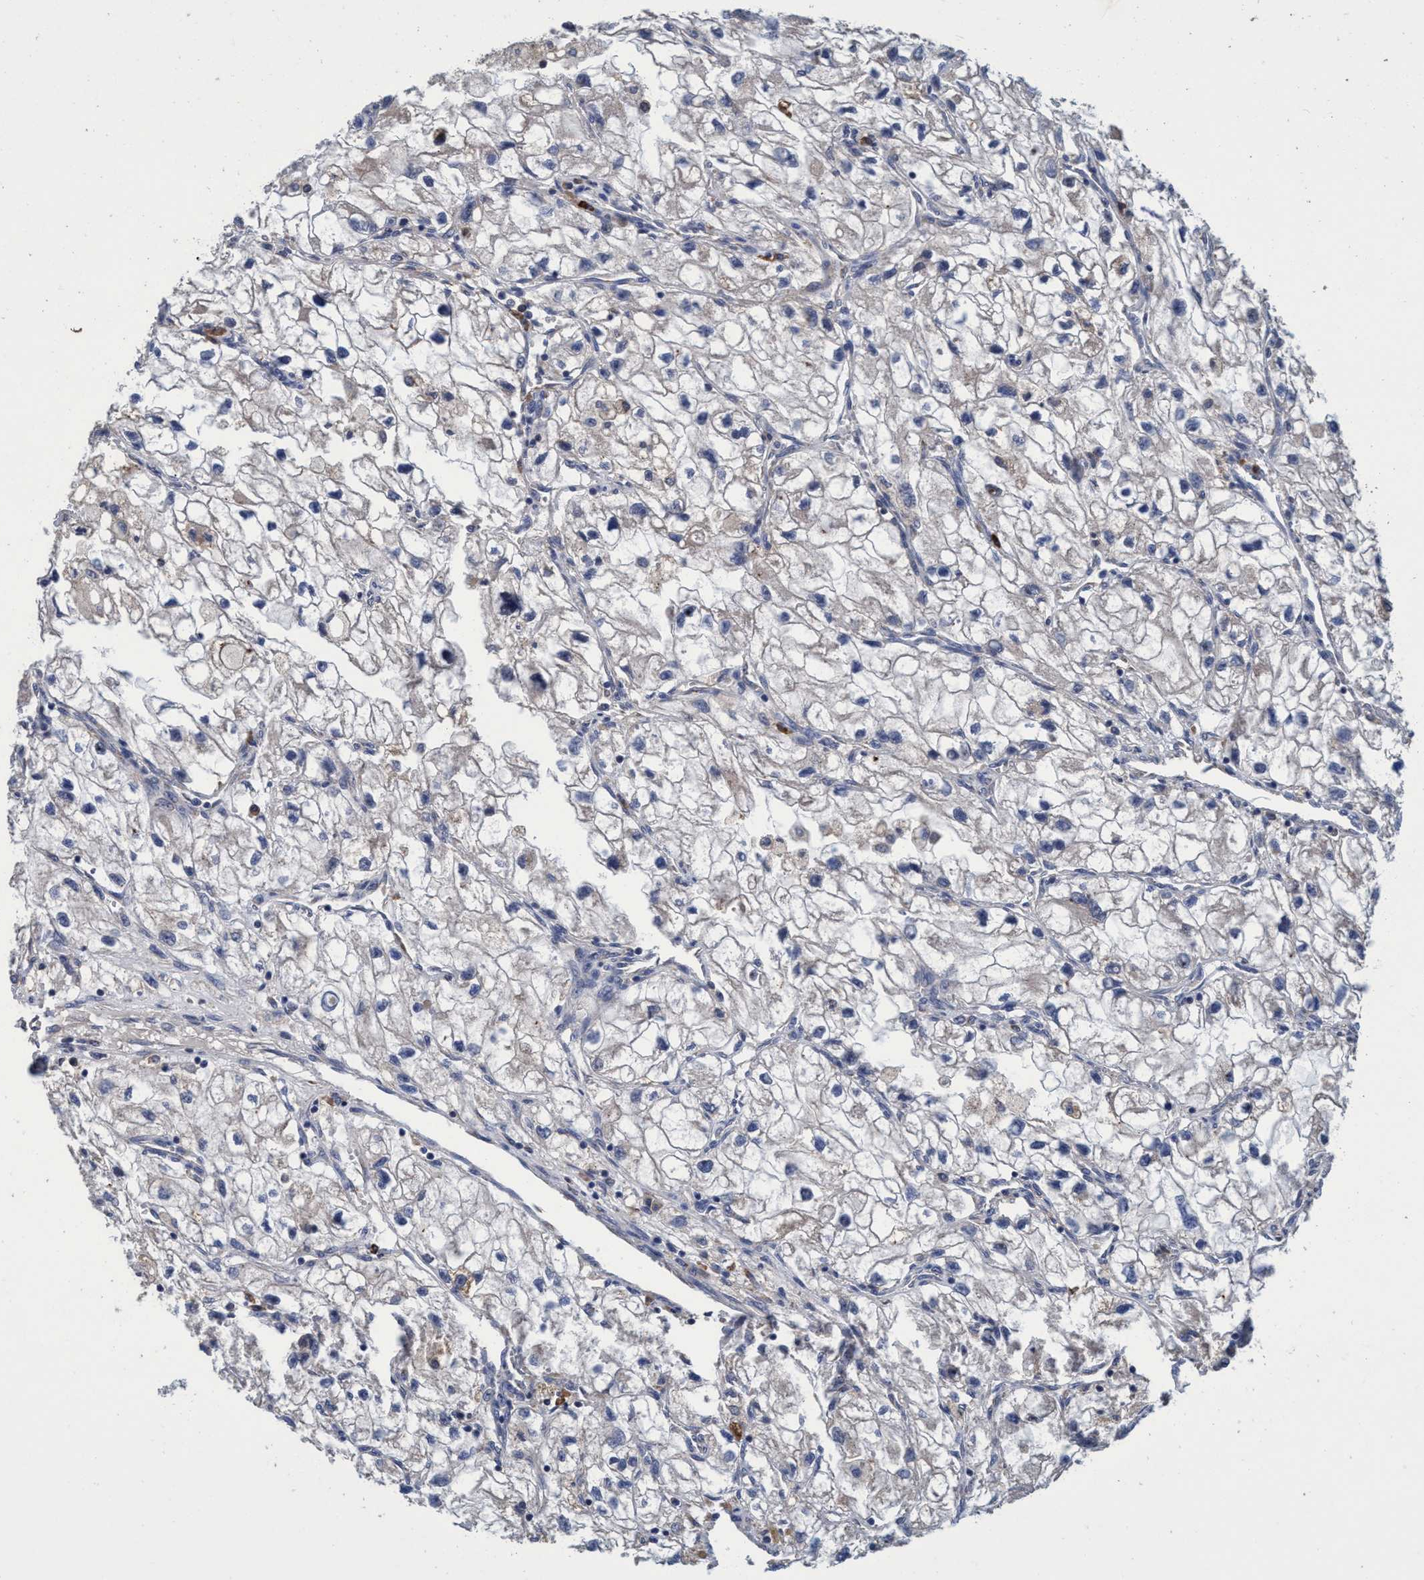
{"staining": {"intensity": "negative", "quantity": "none", "location": "none"}, "tissue": "renal cancer", "cell_type": "Tumor cells", "image_type": "cancer", "snomed": [{"axis": "morphology", "description": "Adenocarcinoma, NOS"}, {"axis": "topography", "description": "Kidney"}], "caption": "There is no significant staining in tumor cells of adenocarcinoma (renal).", "gene": "CALCOCO2", "patient": {"sex": "female", "age": 70}}